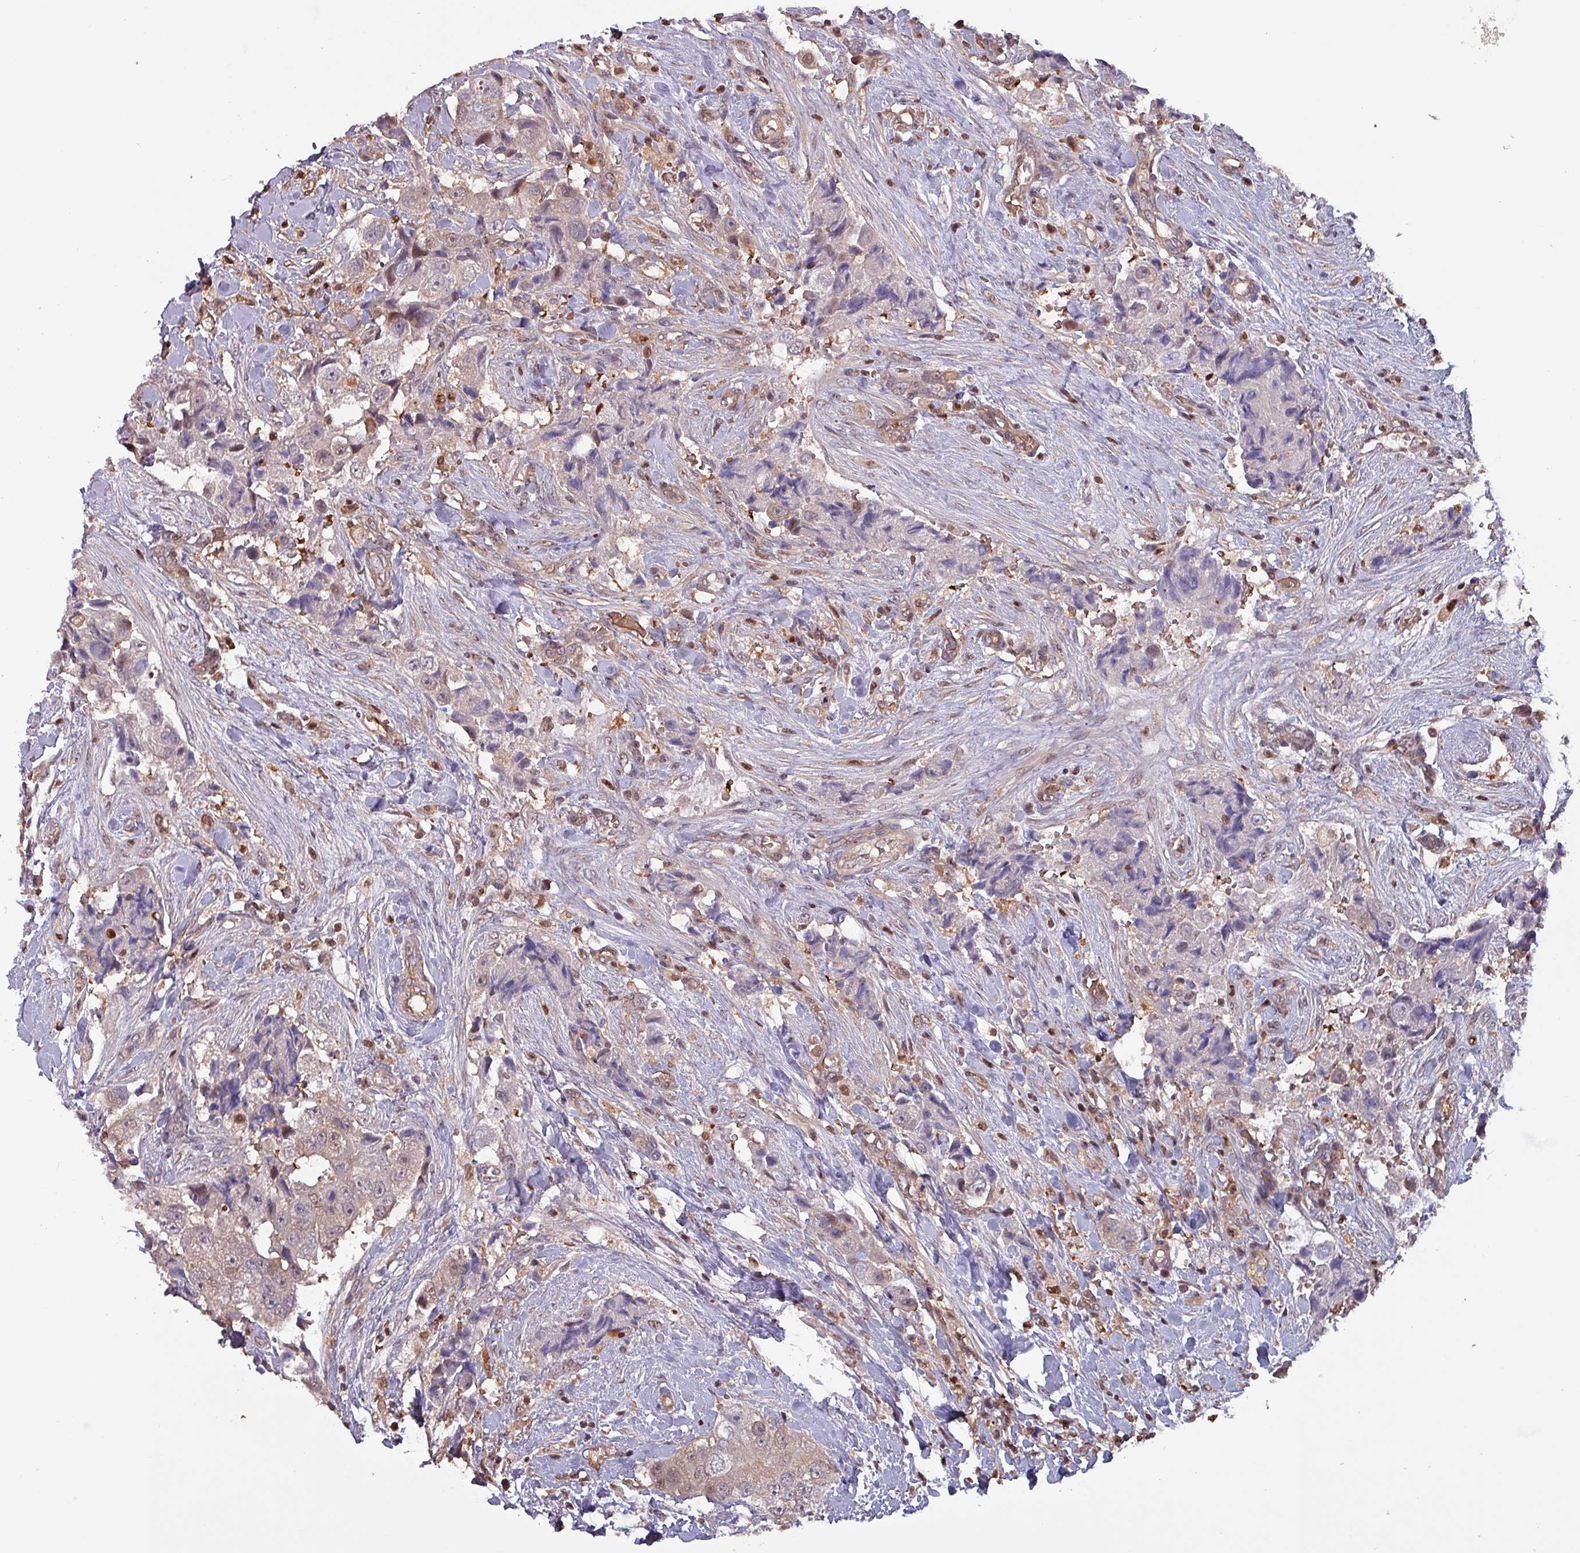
{"staining": {"intensity": "negative", "quantity": "none", "location": "none"}, "tissue": "breast cancer", "cell_type": "Tumor cells", "image_type": "cancer", "snomed": [{"axis": "morphology", "description": "Normal tissue, NOS"}, {"axis": "morphology", "description": "Duct carcinoma"}, {"axis": "topography", "description": "Breast"}], "caption": "DAB immunohistochemical staining of breast cancer (intraductal carcinoma) displays no significant expression in tumor cells. (DAB immunohistochemistry with hematoxylin counter stain).", "gene": "PSMB8", "patient": {"sex": "female", "age": 62}}